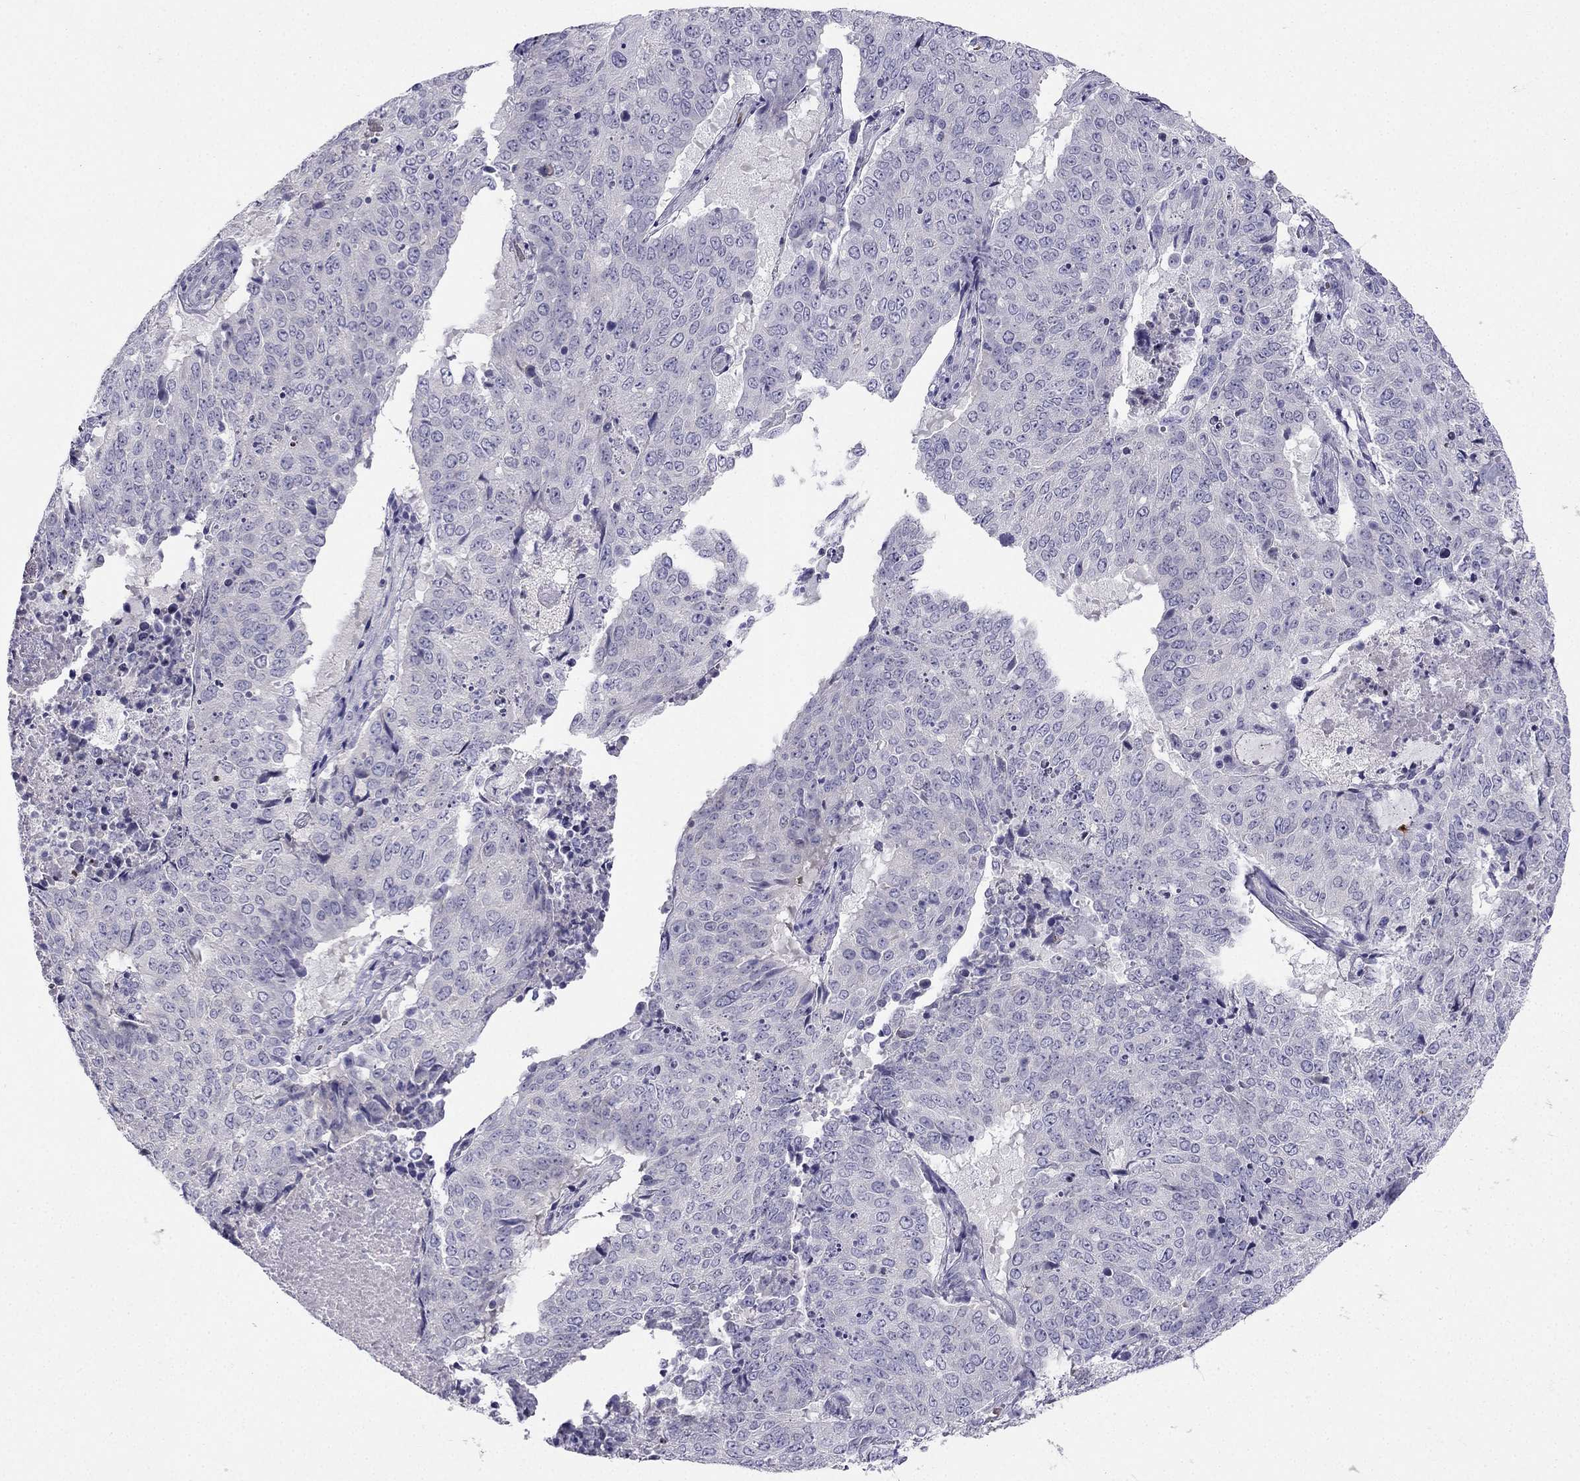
{"staining": {"intensity": "negative", "quantity": "none", "location": "none"}, "tissue": "lung cancer", "cell_type": "Tumor cells", "image_type": "cancer", "snomed": [{"axis": "morphology", "description": "Normal tissue, NOS"}, {"axis": "morphology", "description": "Squamous cell carcinoma, NOS"}, {"axis": "topography", "description": "Bronchus"}, {"axis": "topography", "description": "Lung"}], "caption": "The immunohistochemistry image has no significant staining in tumor cells of lung squamous cell carcinoma tissue.", "gene": "RSPH14", "patient": {"sex": "male", "age": 64}}